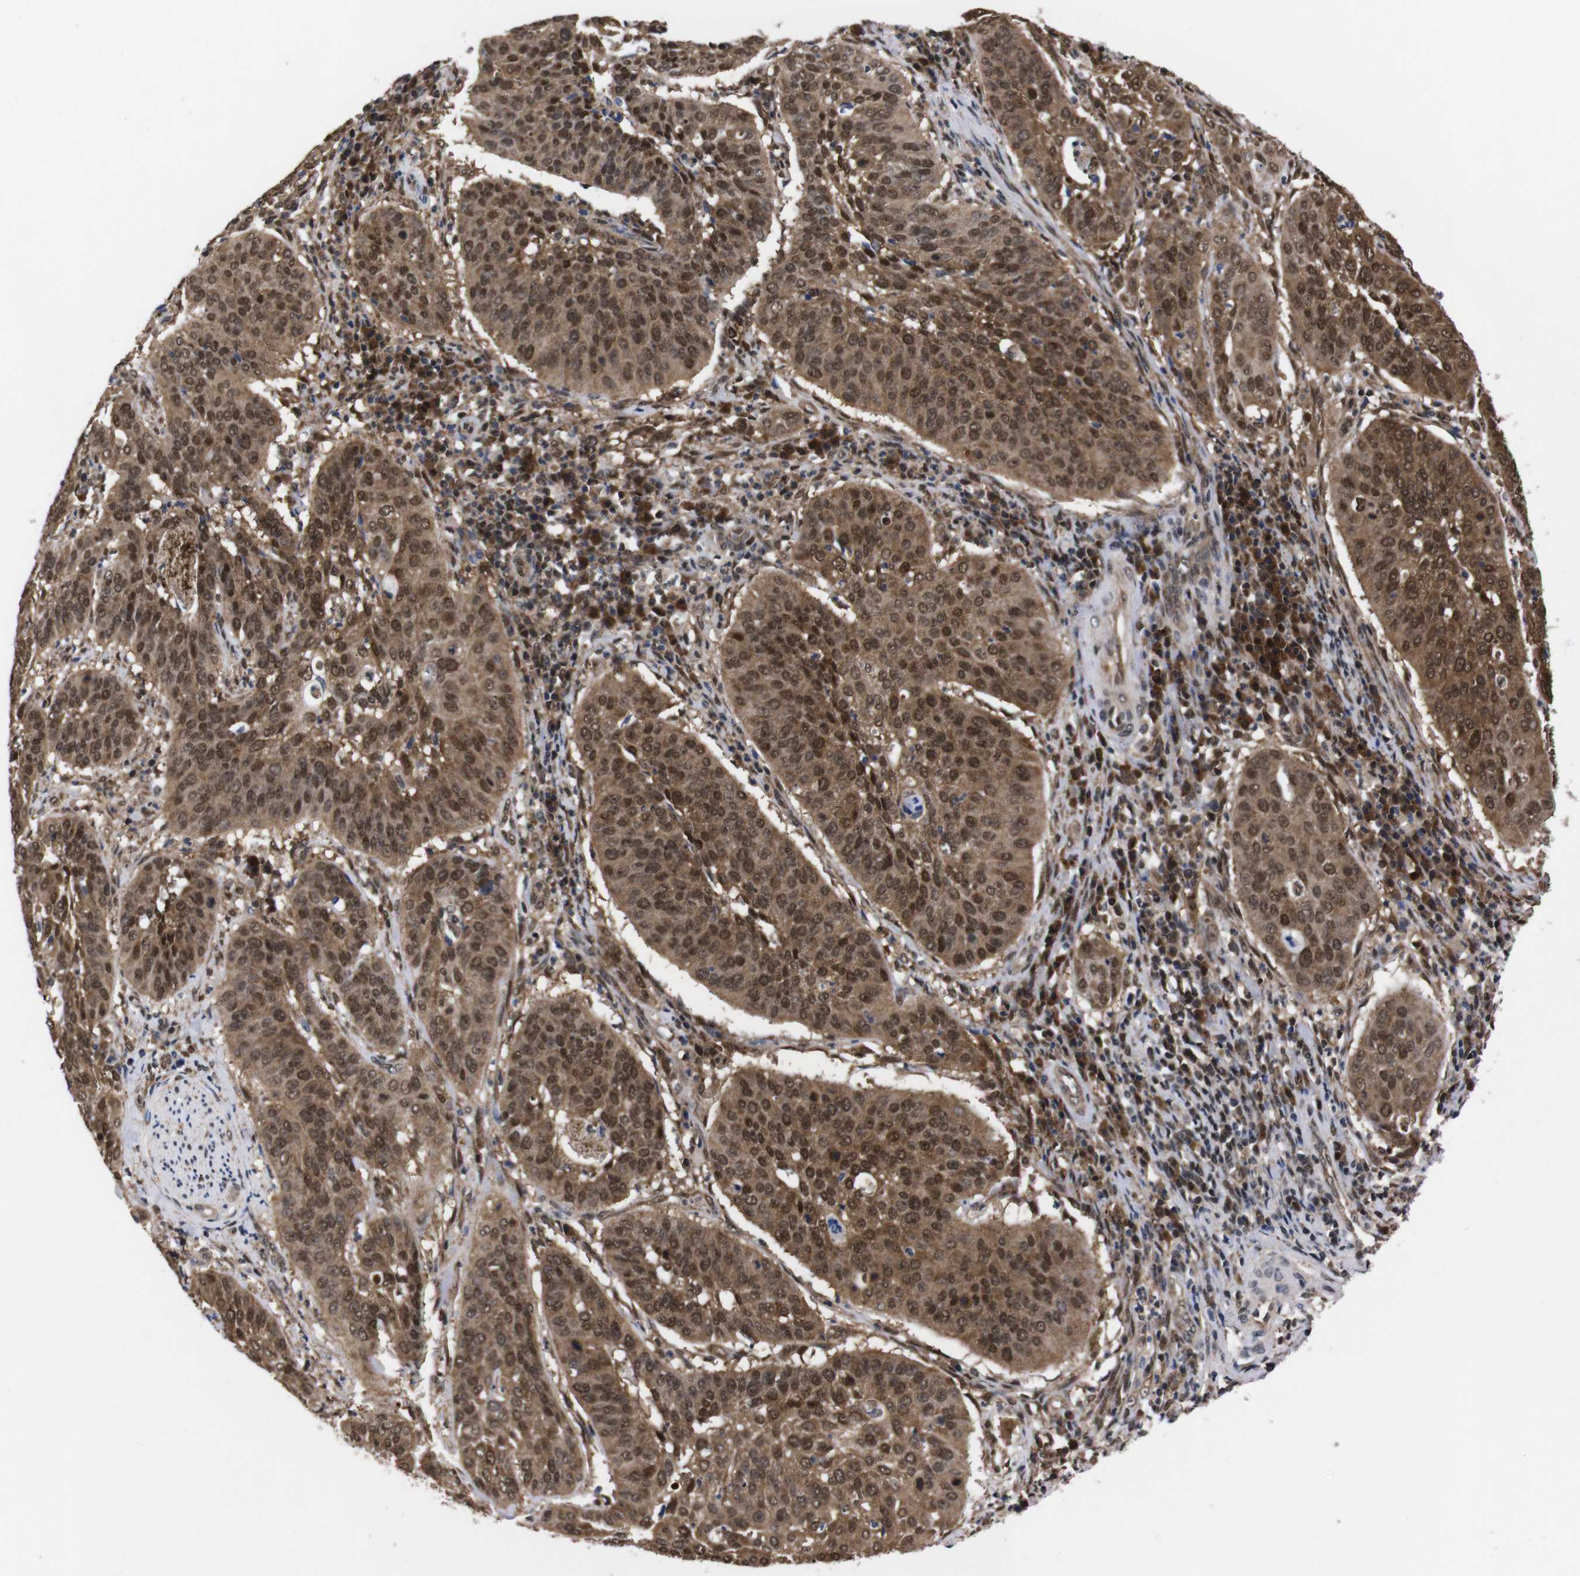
{"staining": {"intensity": "moderate", "quantity": ">75%", "location": "cytoplasmic/membranous,nuclear"}, "tissue": "cervical cancer", "cell_type": "Tumor cells", "image_type": "cancer", "snomed": [{"axis": "morphology", "description": "Normal tissue, NOS"}, {"axis": "morphology", "description": "Squamous cell carcinoma, NOS"}, {"axis": "topography", "description": "Cervix"}], "caption": "Immunohistochemistry (IHC) of cervical cancer (squamous cell carcinoma) reveals medium levels of moderate cytoplasmic/membranous and nuclear positivity in approximately >75% of tumor cells. (DAB (3,3'-diaminobenzidine) IHC, brown staining for protein, blue staining for nuclei).", "gene": "UBQLN2", "patient": {"sex": "female", "age": 39}}